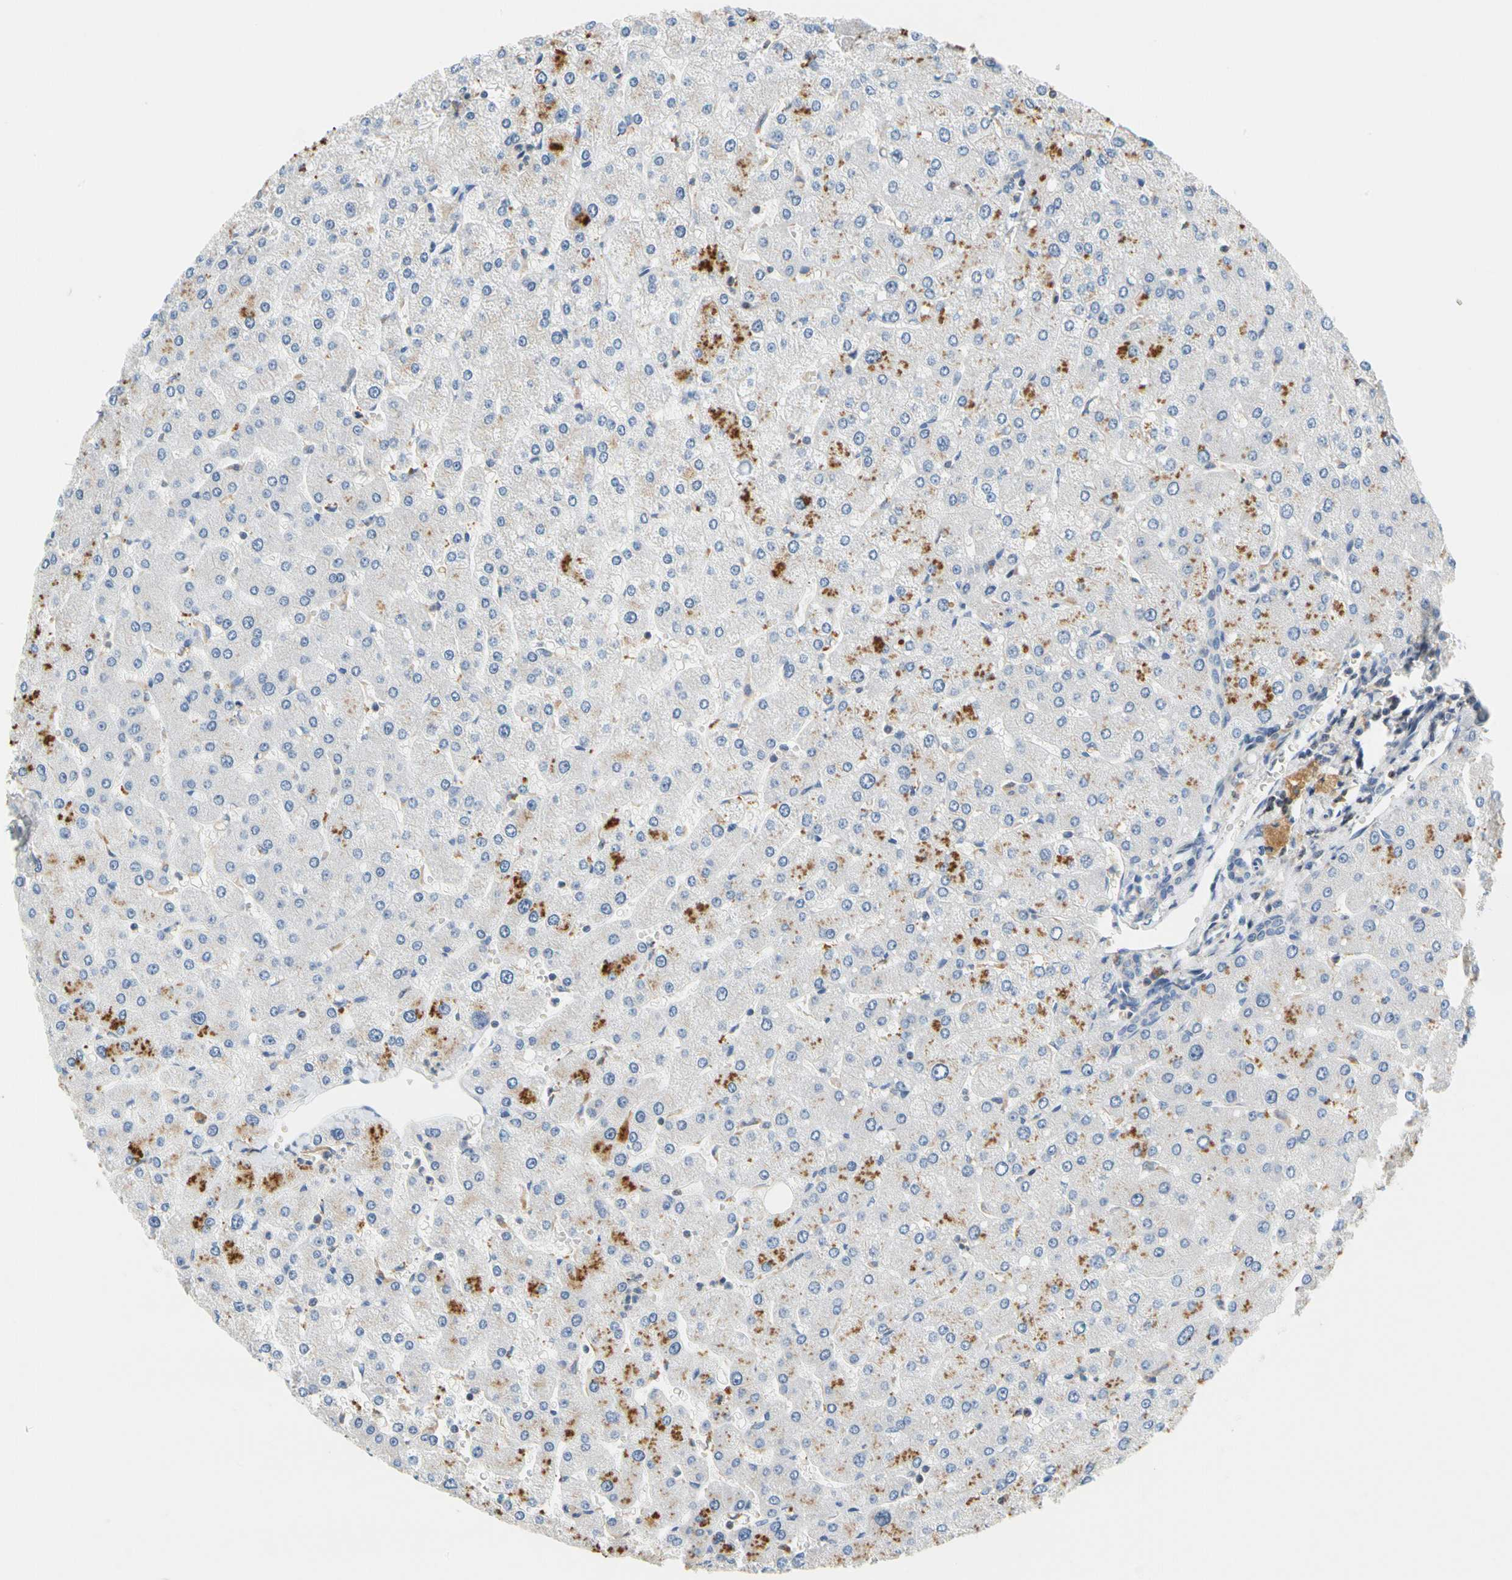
{"staining": {"intensity": "negative", "quantity": "none", "location": "none"}, "tissue": "liver", "cell_type": "Cholangiocytes", "image_type": "normal", "snomed": [{"axis": "morphology", "description": "Normal tissue, NOS"}, {"axis": "topography", "description": "Liver"}], "caption": "Image shows no protein expression in cholangiocytes of normal liver.", "gene": "SP140", "patient": {"sex": "male", "age": 55}}